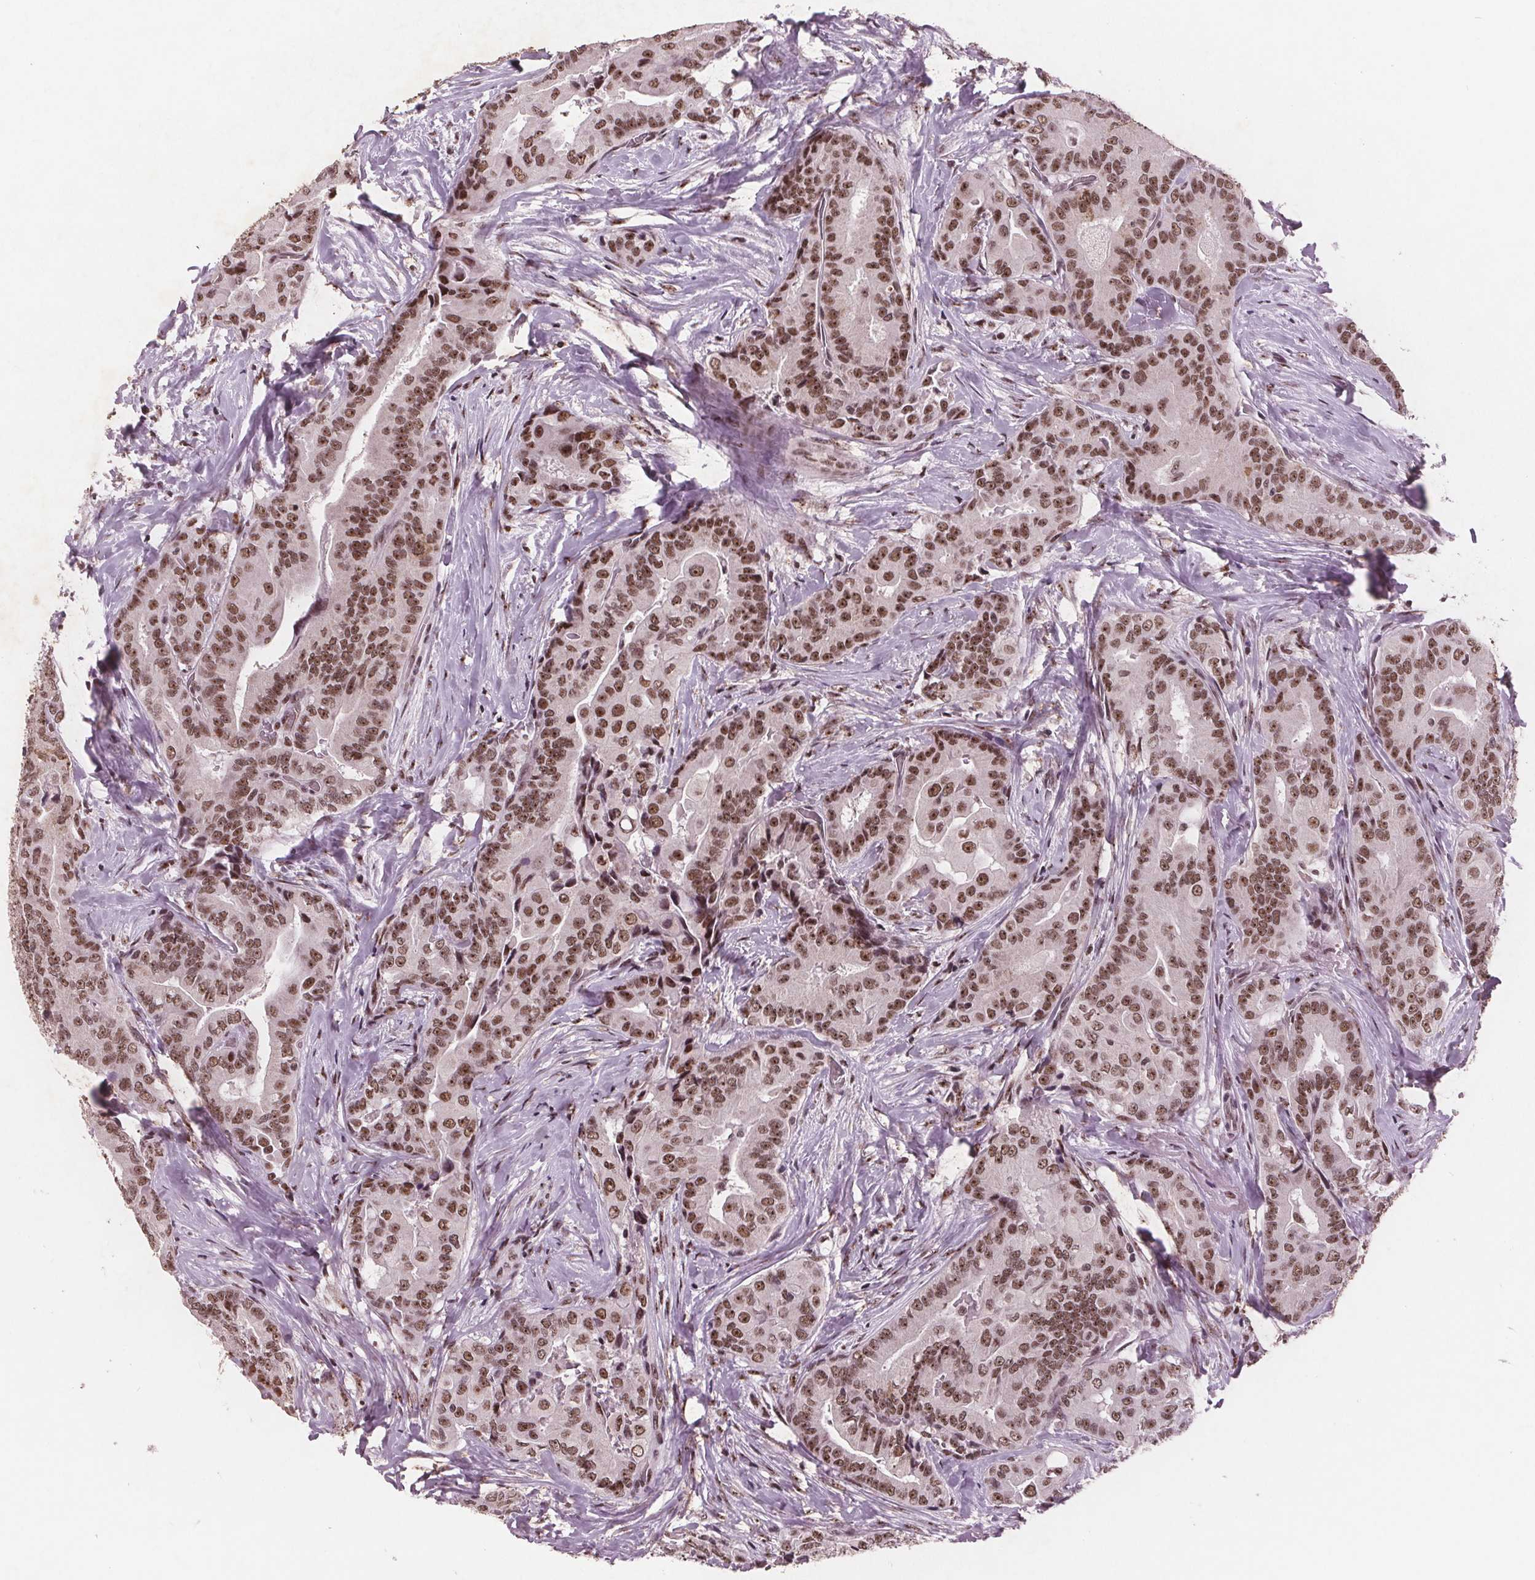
{"staining": {"intensity": "moderate", "quantity": ">75%", "location": "nuclear"}, "tissue": "thyroid cancer", "cell_type": "Tumor cells", "image_type": "cancer", "snomed": [{"axis": "morphology", "description": "Papillary adenocarcinoma, NOS"}, {"axis": "topography", "description": "Thyroid gland"}], "caption": "Human papillary adenocarcinoma (thyroid) stained for a protein (brown) shows moderate nuclear positive positivity in about >75% of tumor cells.", "gene": "RPS6KA2", "patient": {"sex": "male", "age": 61}}